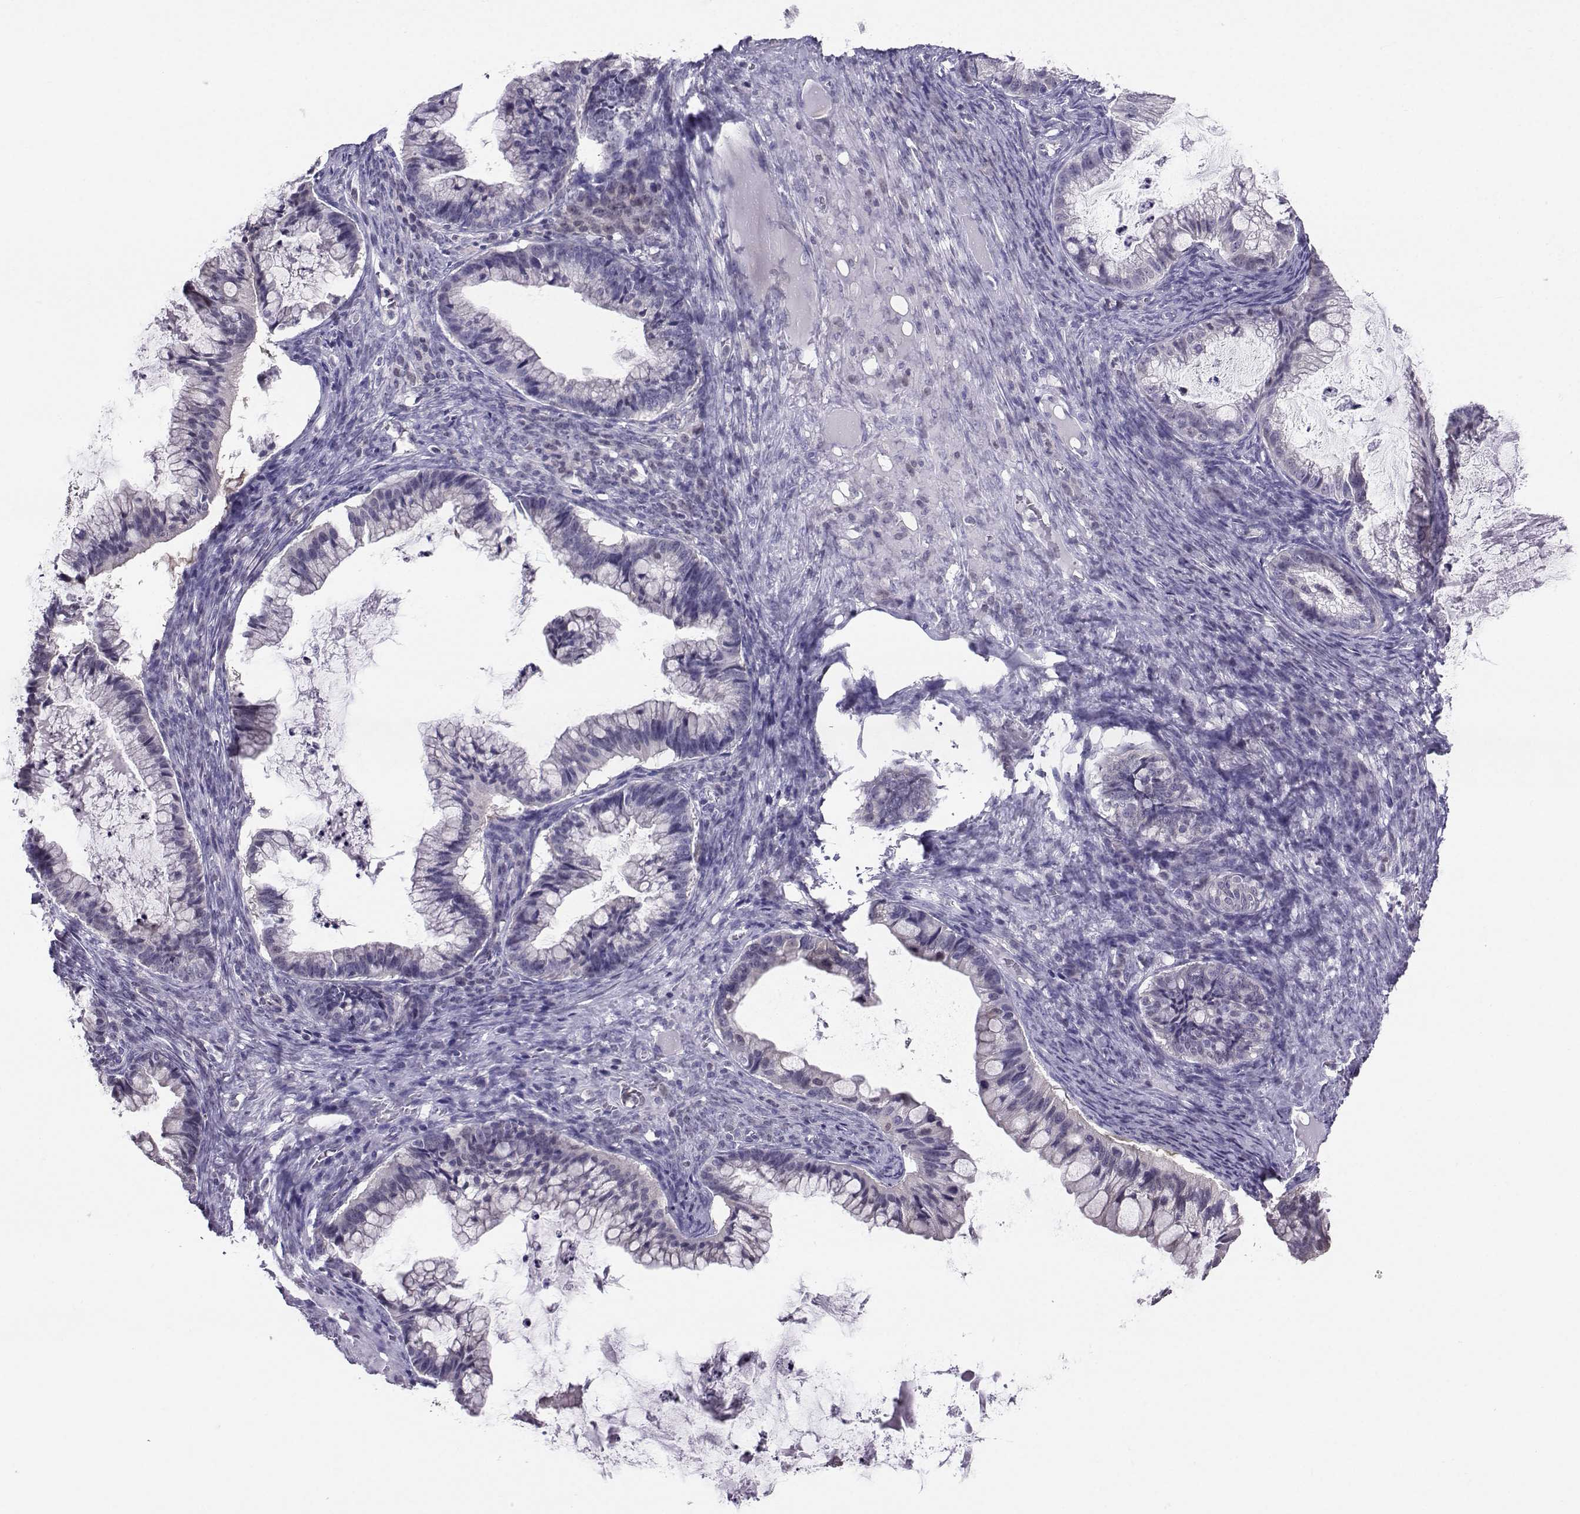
{"staining": {"intensity": "negative", "quantity": "none", "location": "none"}, "tissue": "ovarian cancer", "cell_type": "Tumor cells", "image_type": "cancer", "snomed": [{"axis": "morphology", "description": "Cystadenocarcinoma, mucinous, NOS"}, {"axis": "topography", "description": "Ovary"}], "caption": "DAB immunohistochemical staining of ovarian cancer (mucinous cystadenocarcinoma) displays no significant positivity in tumor cells.", "gene": "PGK1", "patient": {"sex": "female", "age": 57}}